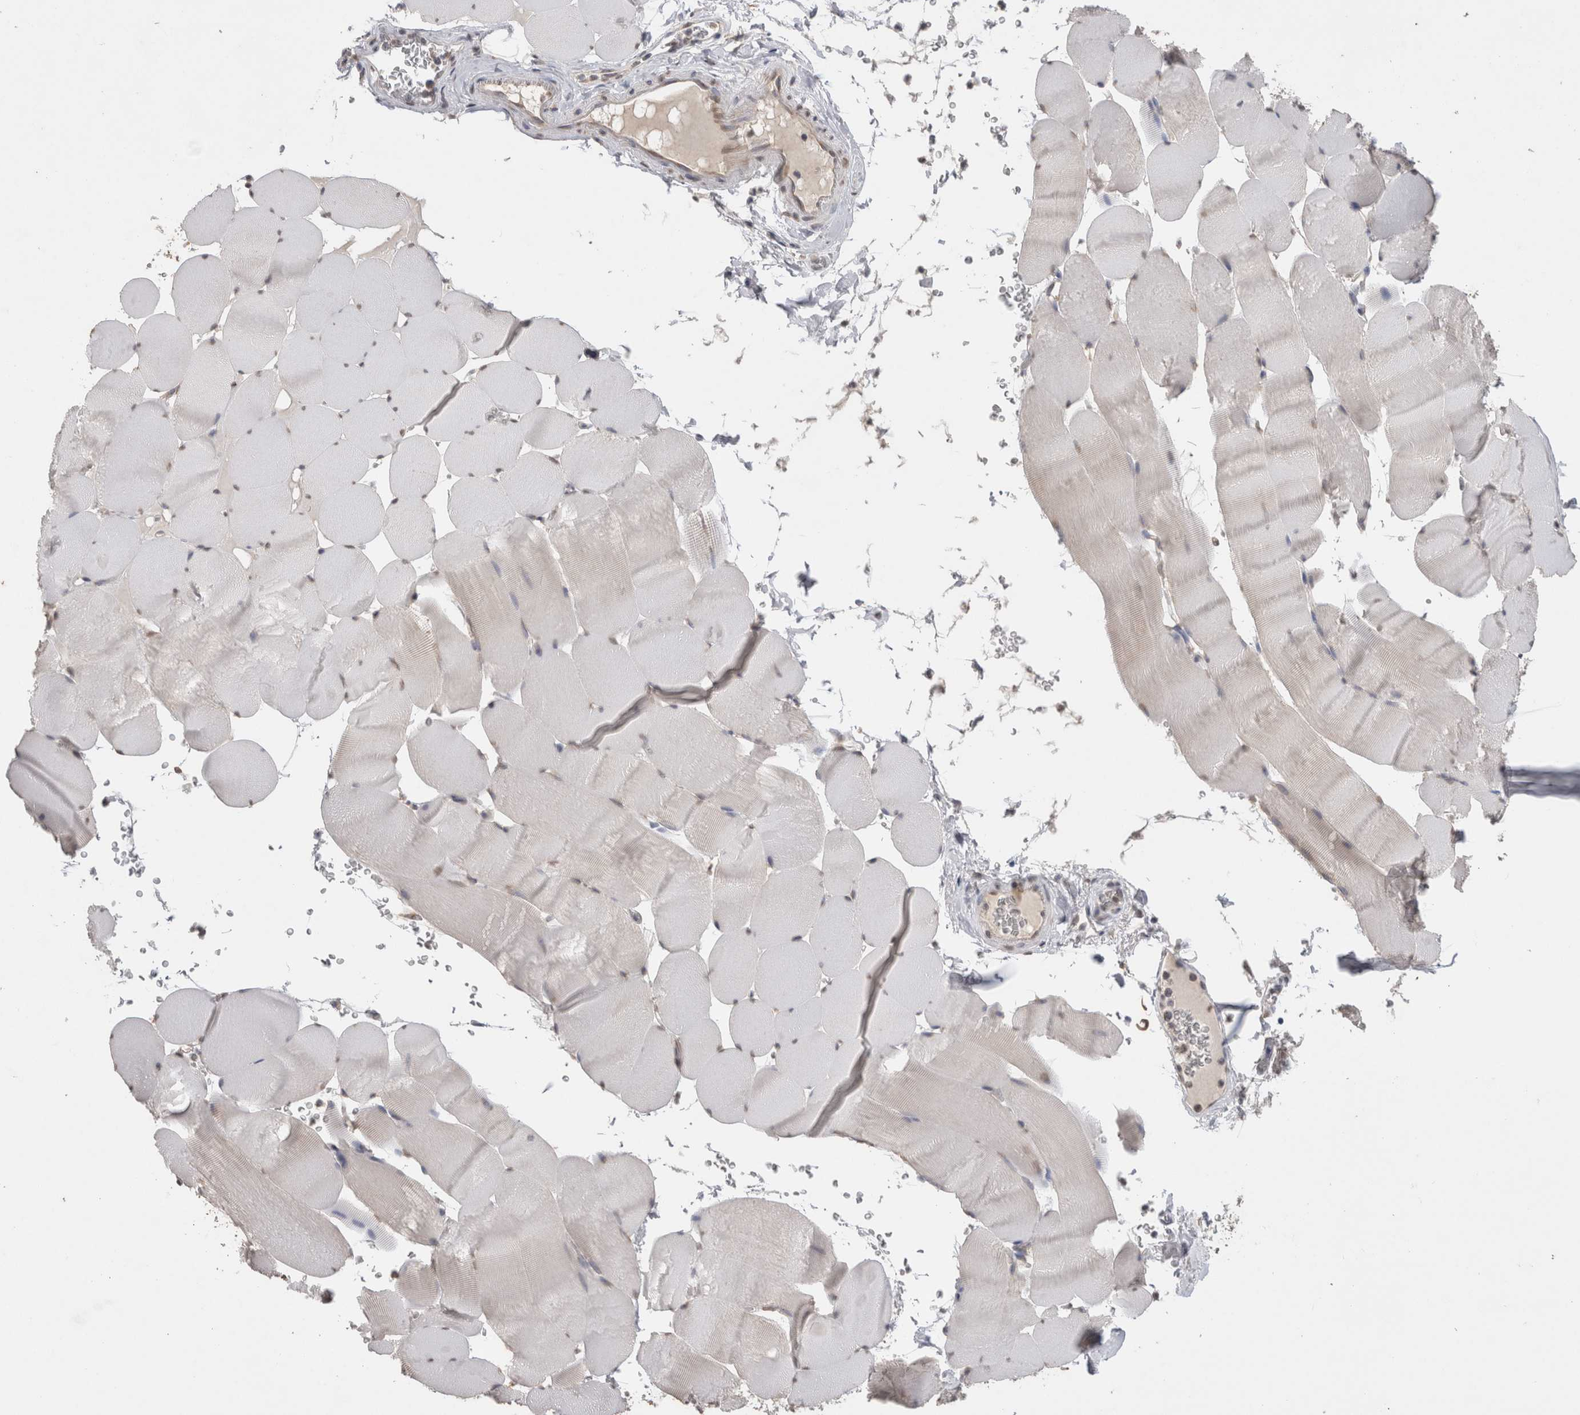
{"staining": {"intensity": "weak", "quantity": "<25%", "location": "nuclear"}, "tissue": "skeletal muscle", "cell_type": "Myocytes", "image_type": "normal", "snomed": [{"axis": "morphology", "description": "Normal tissue, NOS"}, {"axis": "topography", "description": "Skeletal muscle"}], "caption": "Immunohistochemistry (IHC) photomicrograph of benign skeletal muscle: skeletal muscle stained with DAB (3,3'-diaminobenzidine) demonstrates no significant protein positivity in myocytes.", "gene": "NOMO1", "patient": {"sex": "male", "age": 62}}